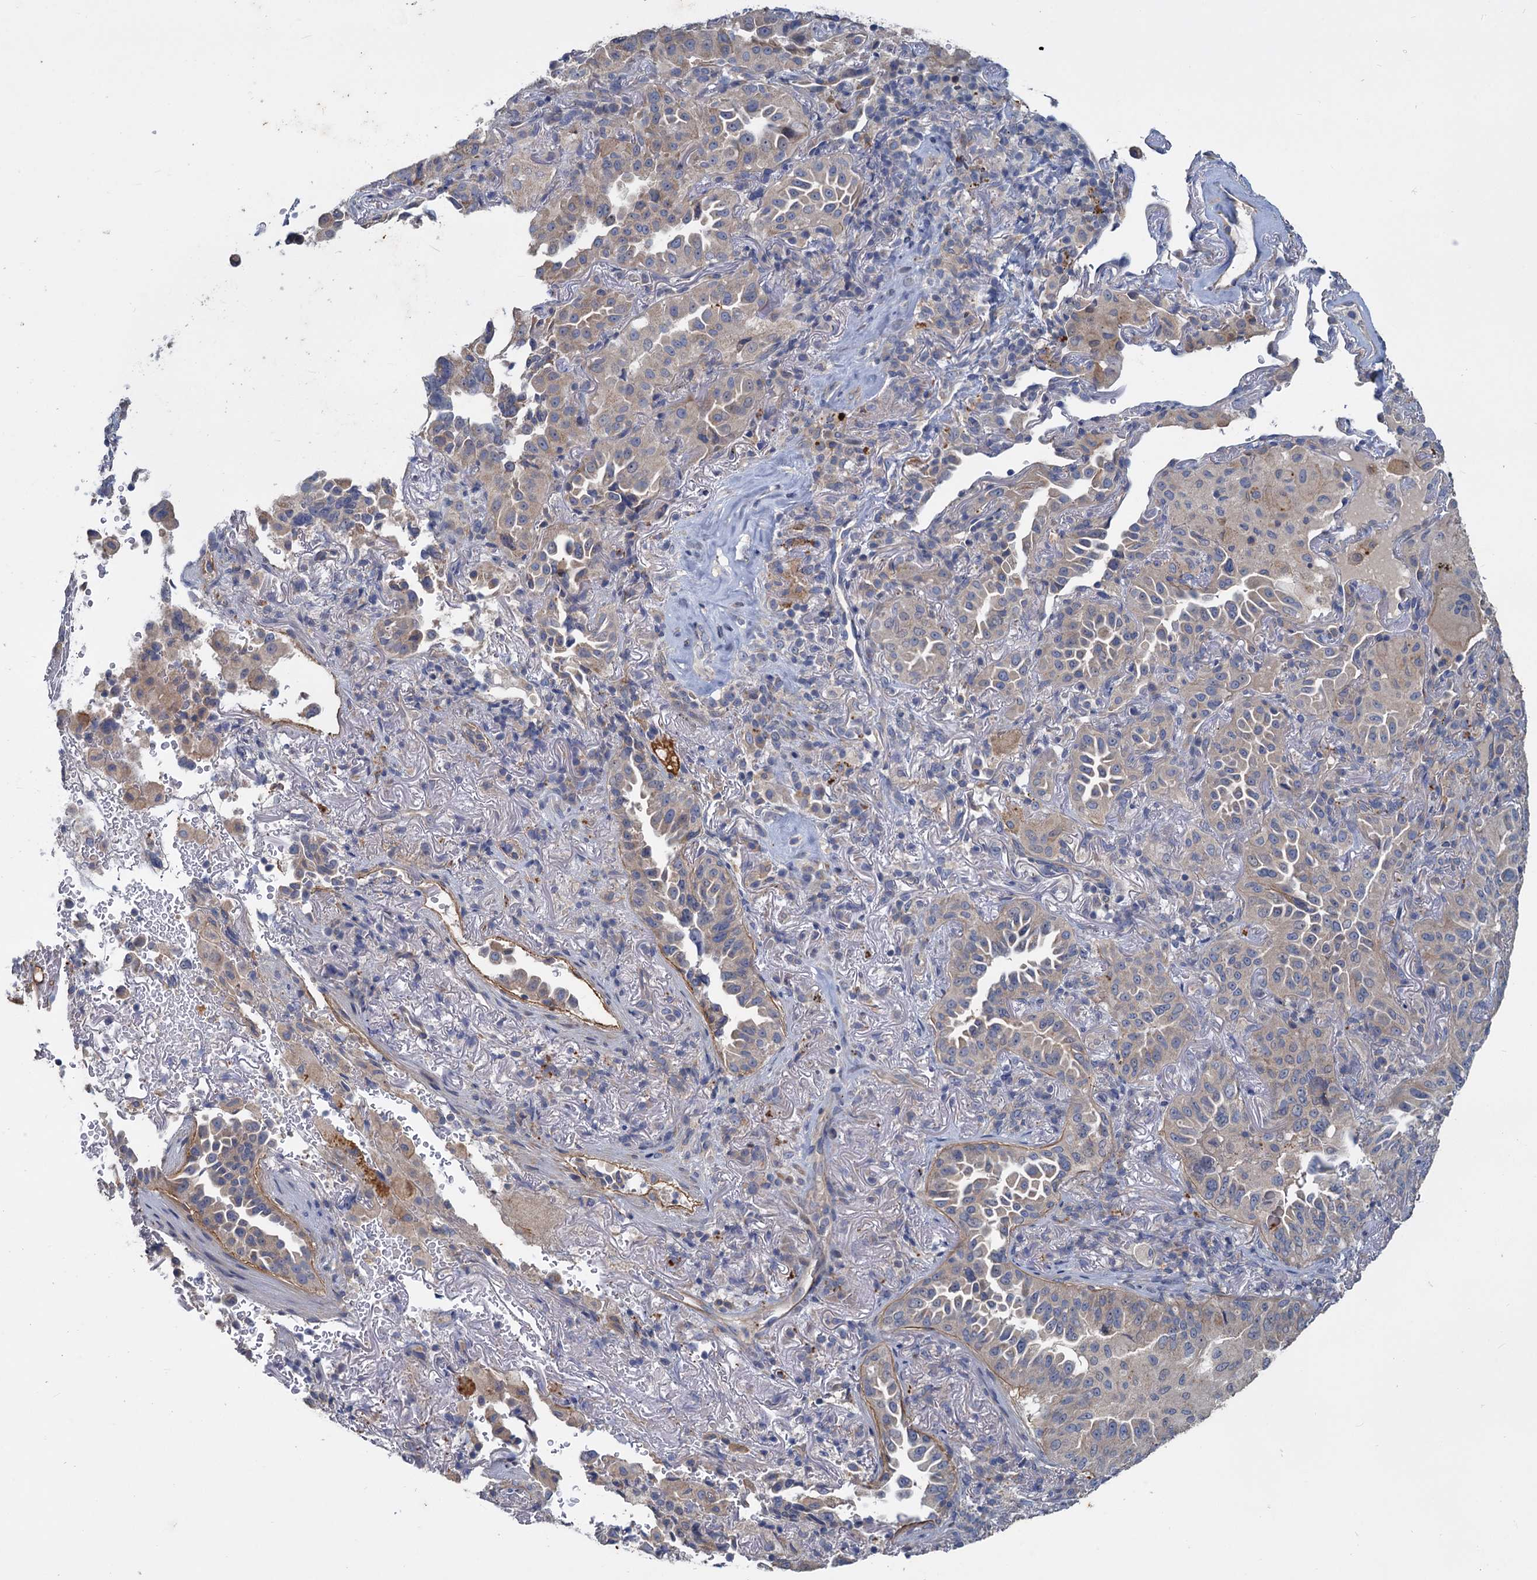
{"staining": {"intensity": "negative", "quantity": "none", "location": "none"}, "tissue": "lung cancer", "cell_type": "Tumor cells", "image_type": "cancer", "snomed": [{"axis": "morphology", "description": "Adenocarcinoma, NOS"}, {"axis": "topography", "description": "Lung"}], "caption": "IHC photomicrograph of neoplastic tissue: lung cancer (adenocarcinoma) stained with DAB (3,3'-diaminobenzidine) exhibits no significant protein positivity in tumor cells. (DAB (3,3'-diaminobenzidine) immunohistochemistry visualized using brightfield microscopy, high magnification).", "gene": "SLC2A7", "patient": {"sex": "female", "age": 69}}